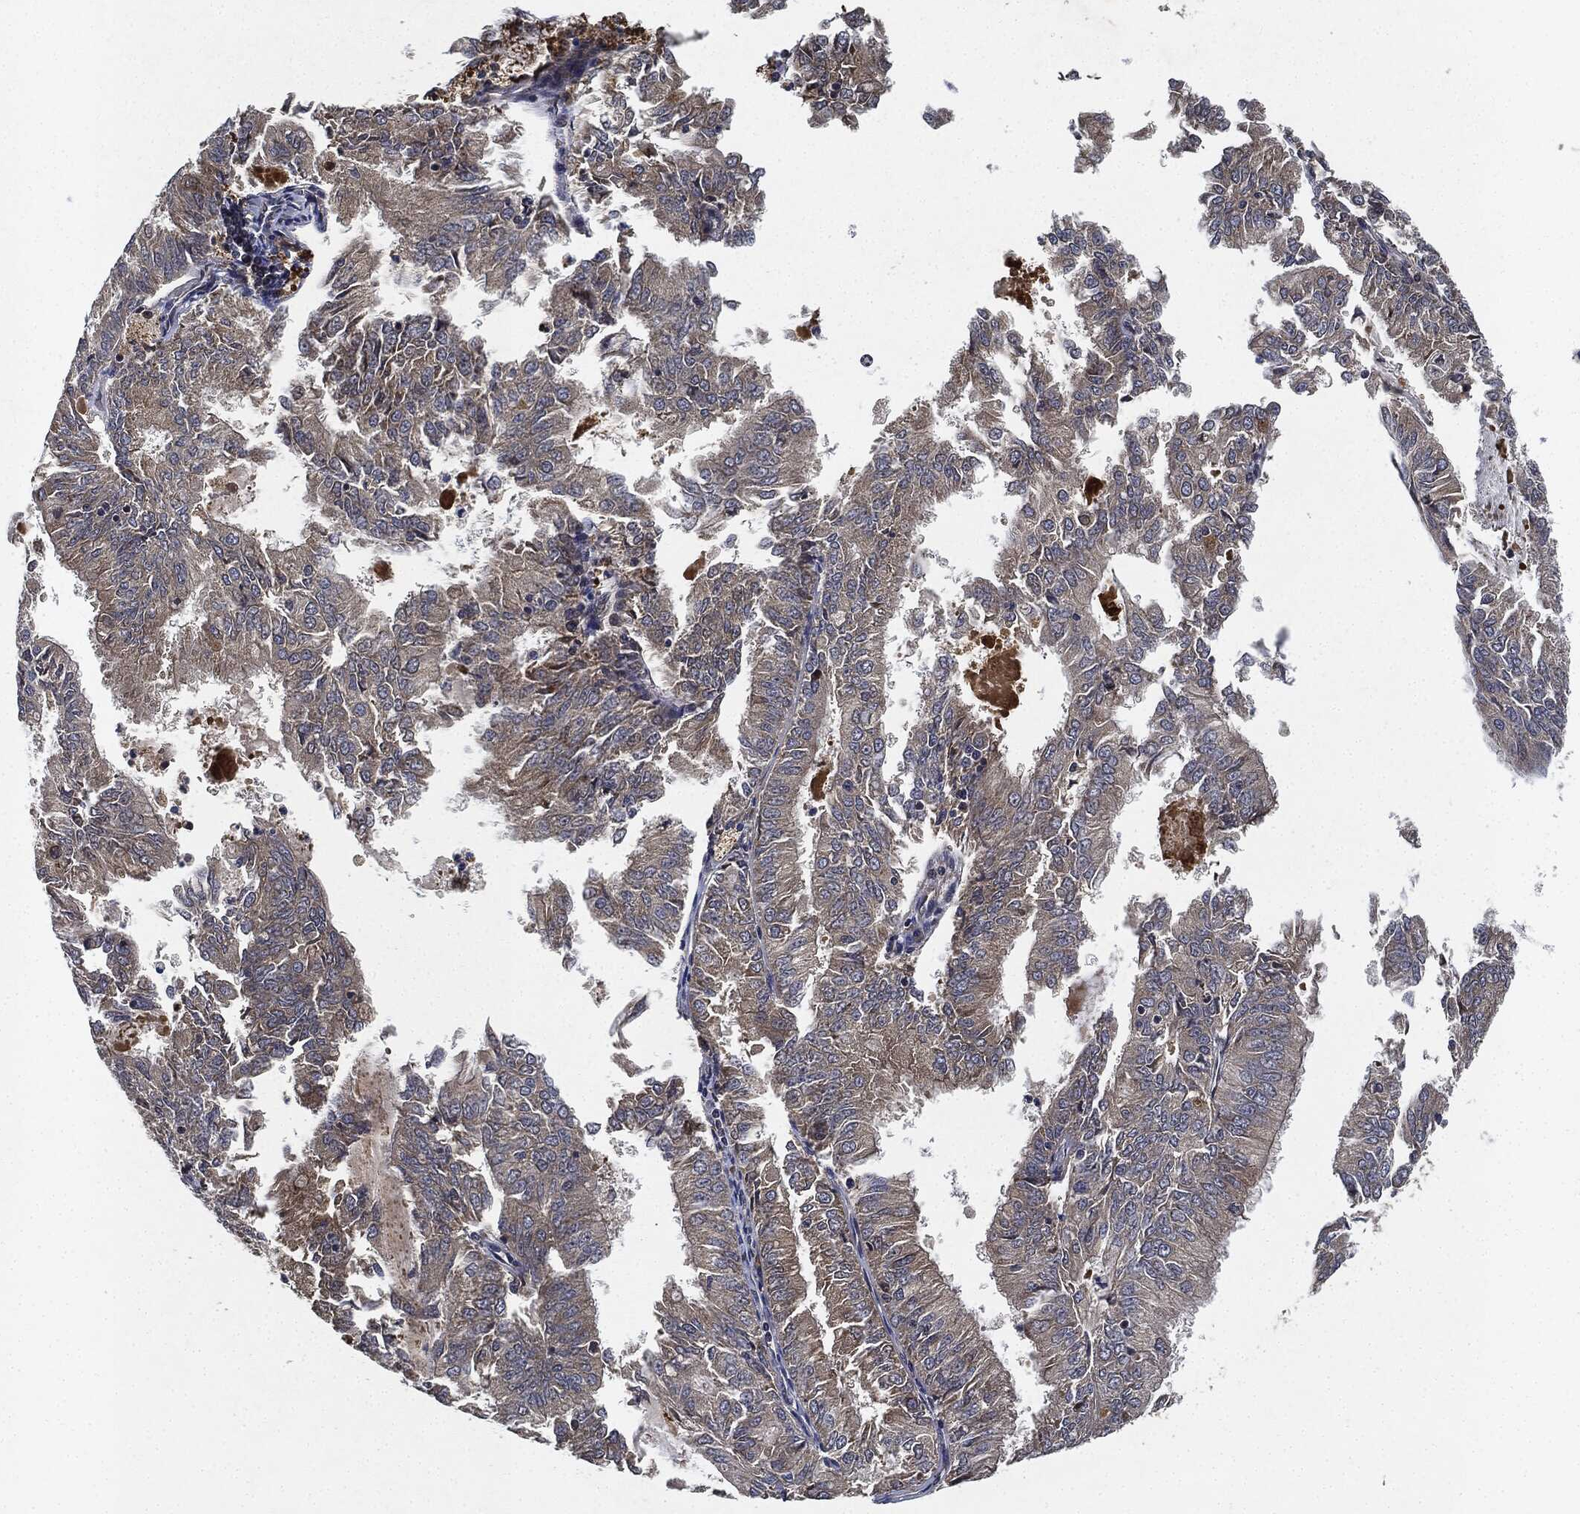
{"staining": {"intensity": "weak", "quantity": "25%-75%", "location": "cytoplasmic/membranous"}, "tissue": "endometrial cancer", "cell_type": "Tumor cells", "image_type": "cancer", "snomed": [{"axis": "morphology", "description": "Adenocarcinoma, NOS"}, {"axis": "topography", "description": "Endometrium"}], "caption": "There is low levels of weak cytoplasmic/membranous expression in tumor cells of endometrial cancer, as demonstrated by immunohistochemical staining (brown color).", "gene": "MLST8", "patient": {"sex": "female", "age": 57}}